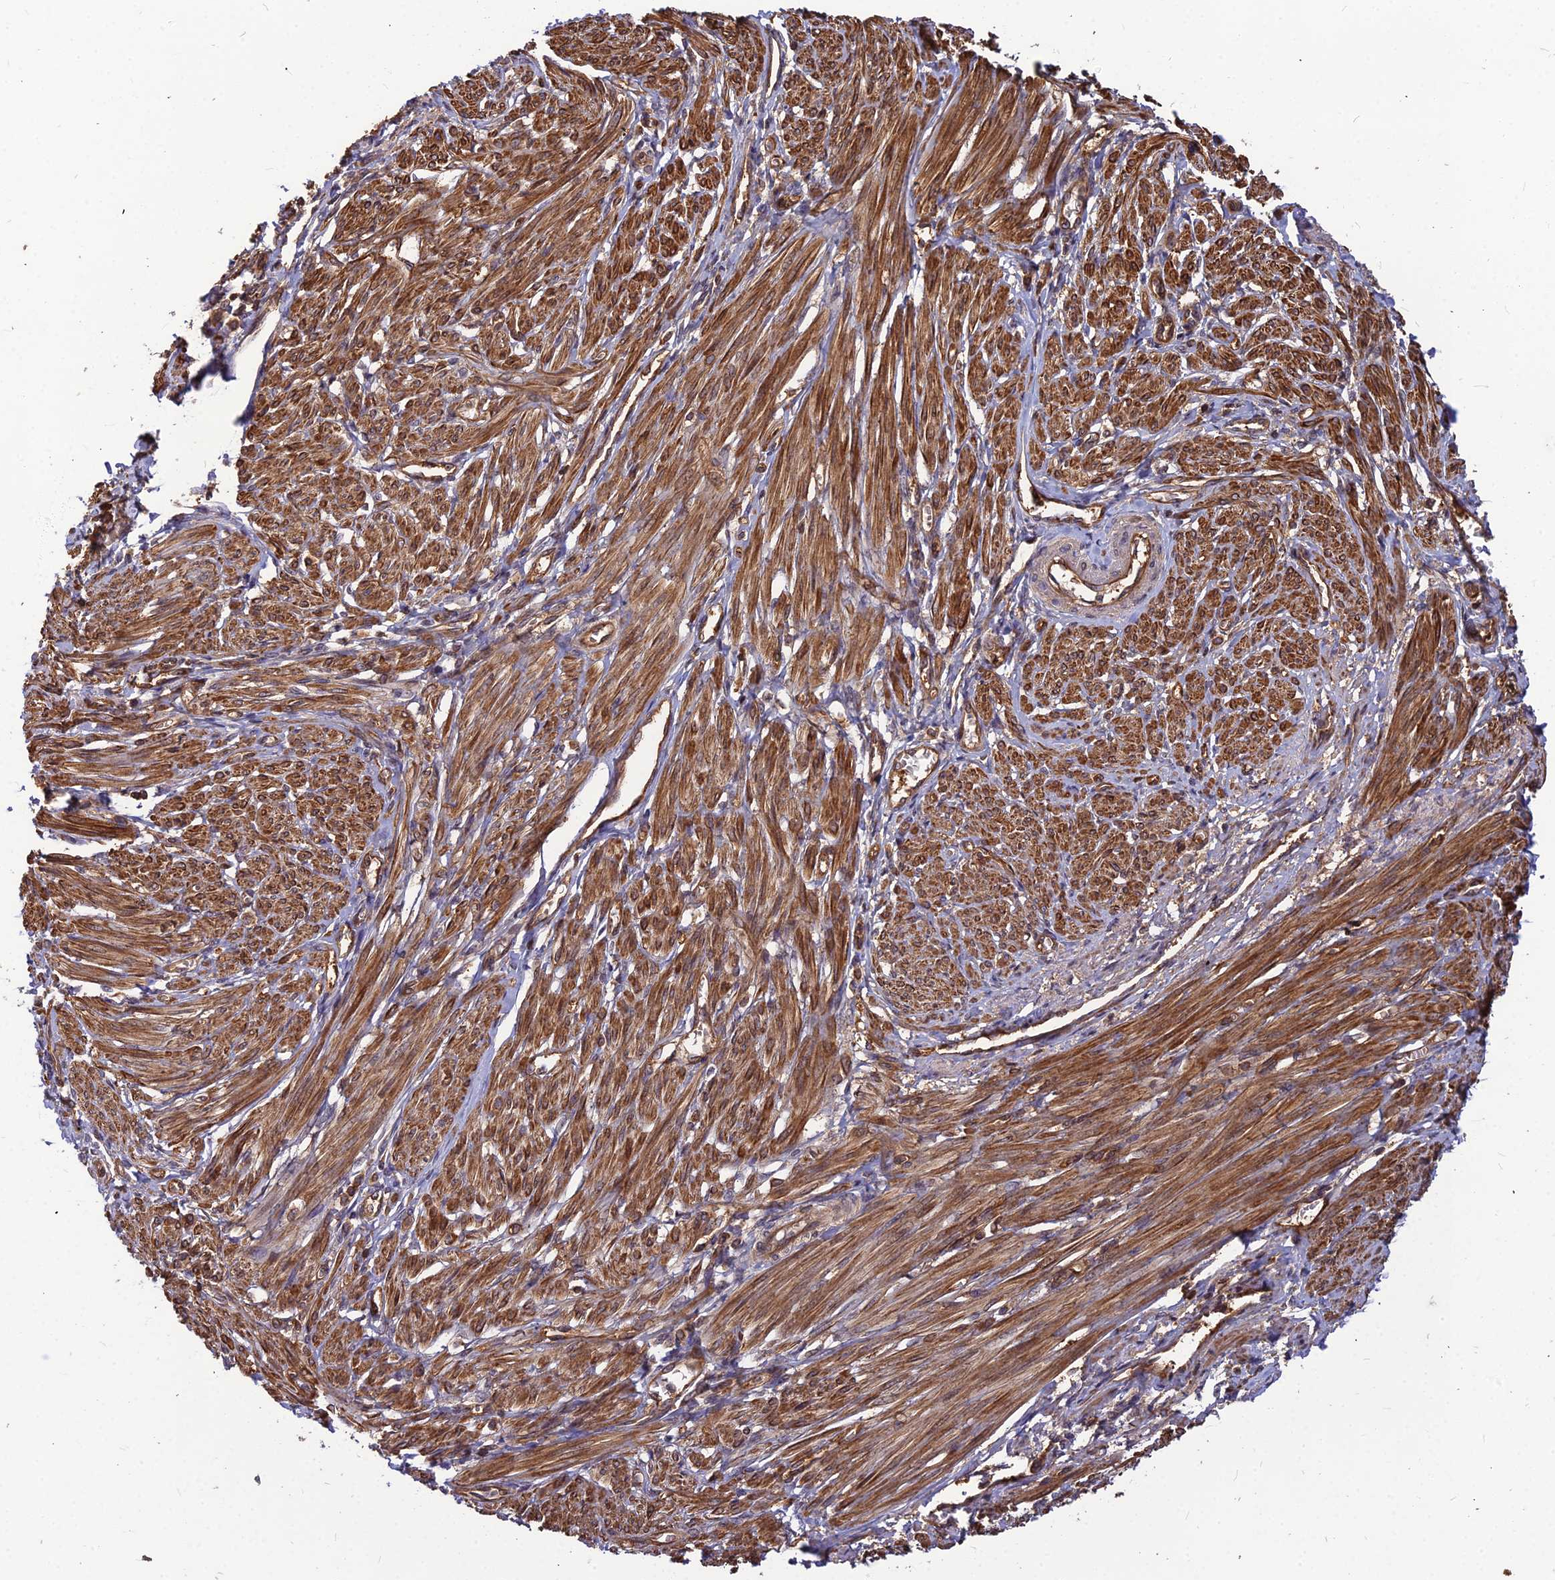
{"staining": {"intensity": "moderate", "quantity": ">75%", "location": "cytoplasmic/membranous"}, "tissue": "smooth muscle", "cell_type": "Smooth muscle cells", "image_type": "normal", "snomed": [{"axis": "morphology", "description": "Normal tissue, NOS"}, {"axis": "topography", "description": "Smooth muscle"}], "caption": "An image of smooth muscle stained for a protein exhibits moderate cytoplasmic/membranous brown staining in smooth muscle cells.", "gene": "ZNF467", "patient": {"sex": "female", "age": 39}}